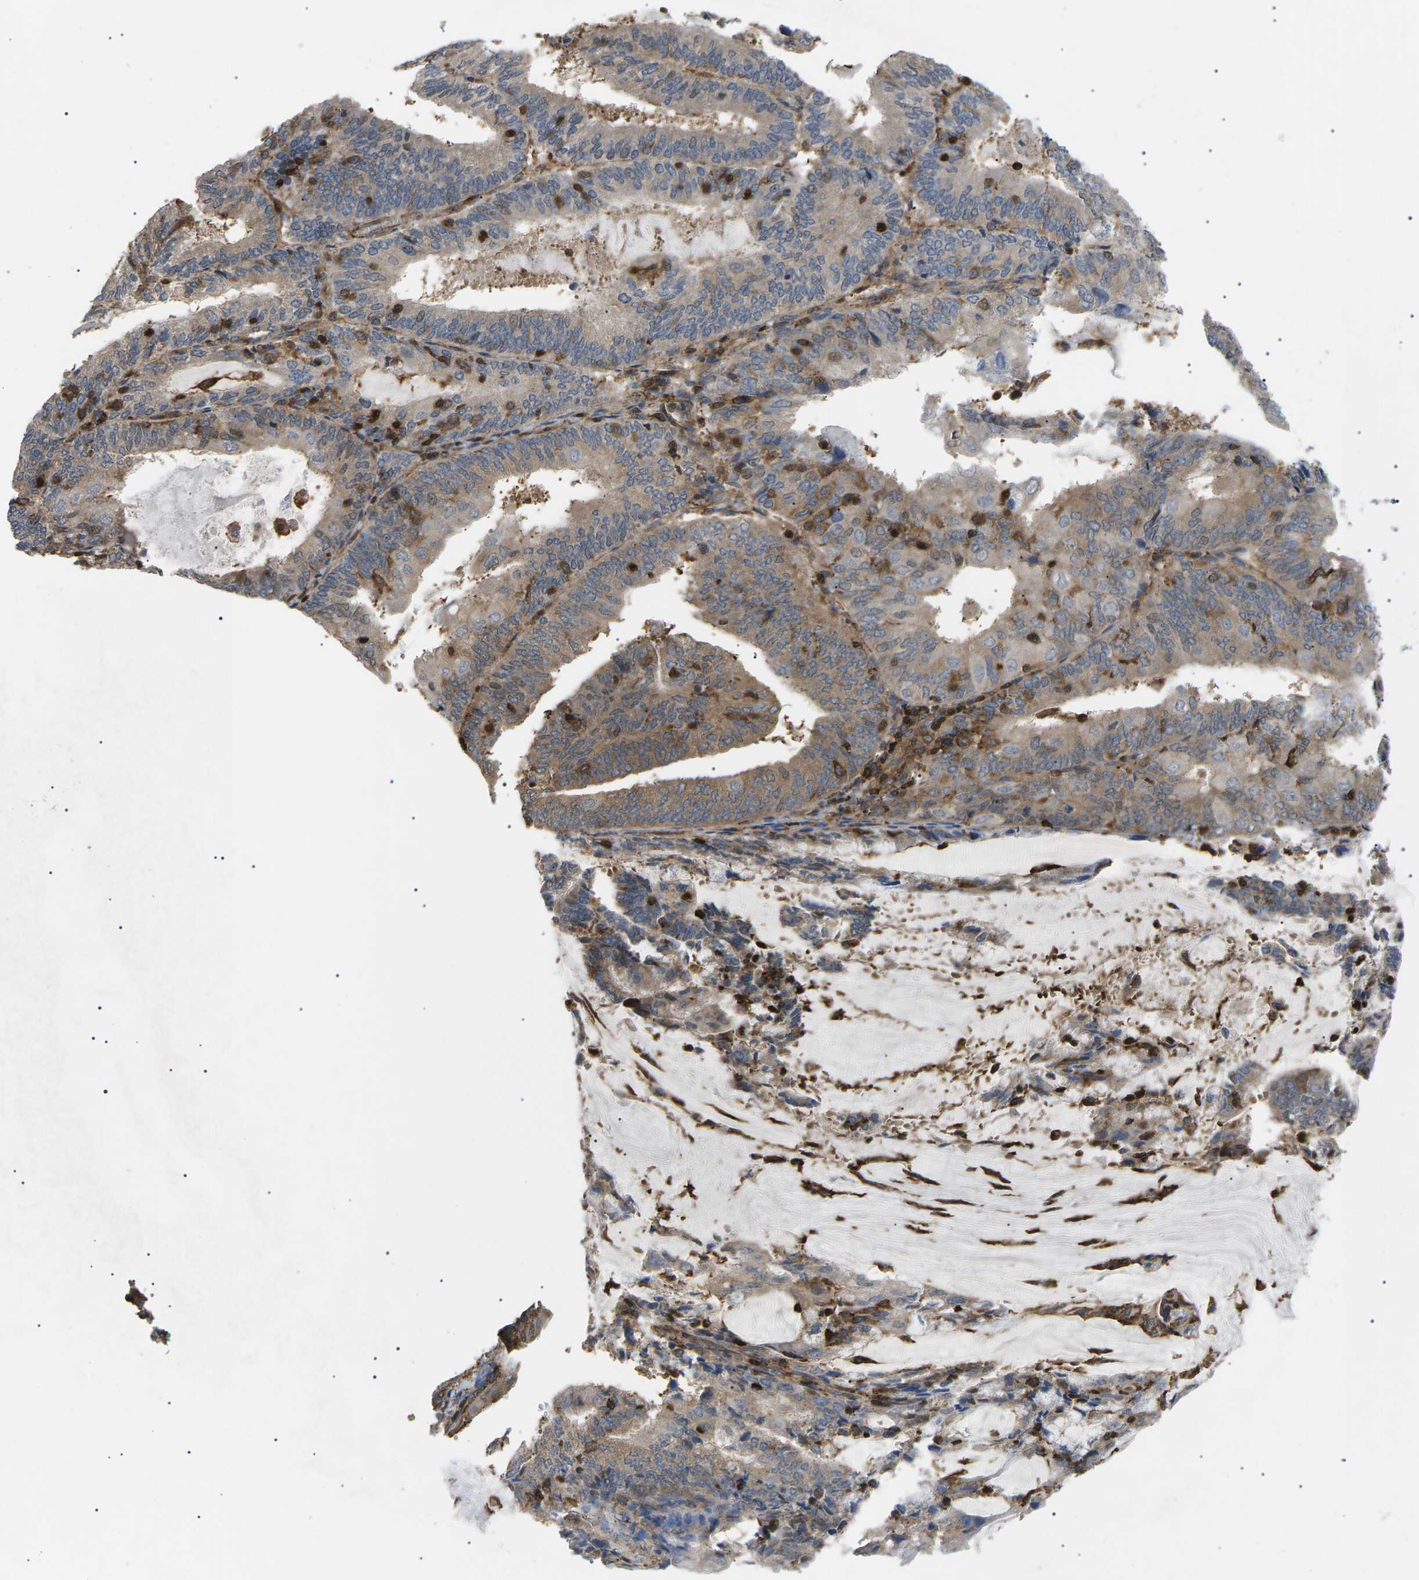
{"staining": {"intensity": "moderate", "quantity": ">75%", "location": "cytoplasmic/membranous"}, "tissue": "endometrial cancer", "cell_type": "Tumor cells", "image_type": "cancer", "snomed": [{"axis": "morphology", "description": "Adenocarcinoma, NOS"}, {"axis": "topography", "description": "Endometrium"}], "caption": "Adenocarcinoma (endometrial) tissue reveals moderate cytoplasmic/membranous expression in approximately >75% of tumor cells", "gene": "TMTC4", "patient": {"sex": "female", "age": 81}}